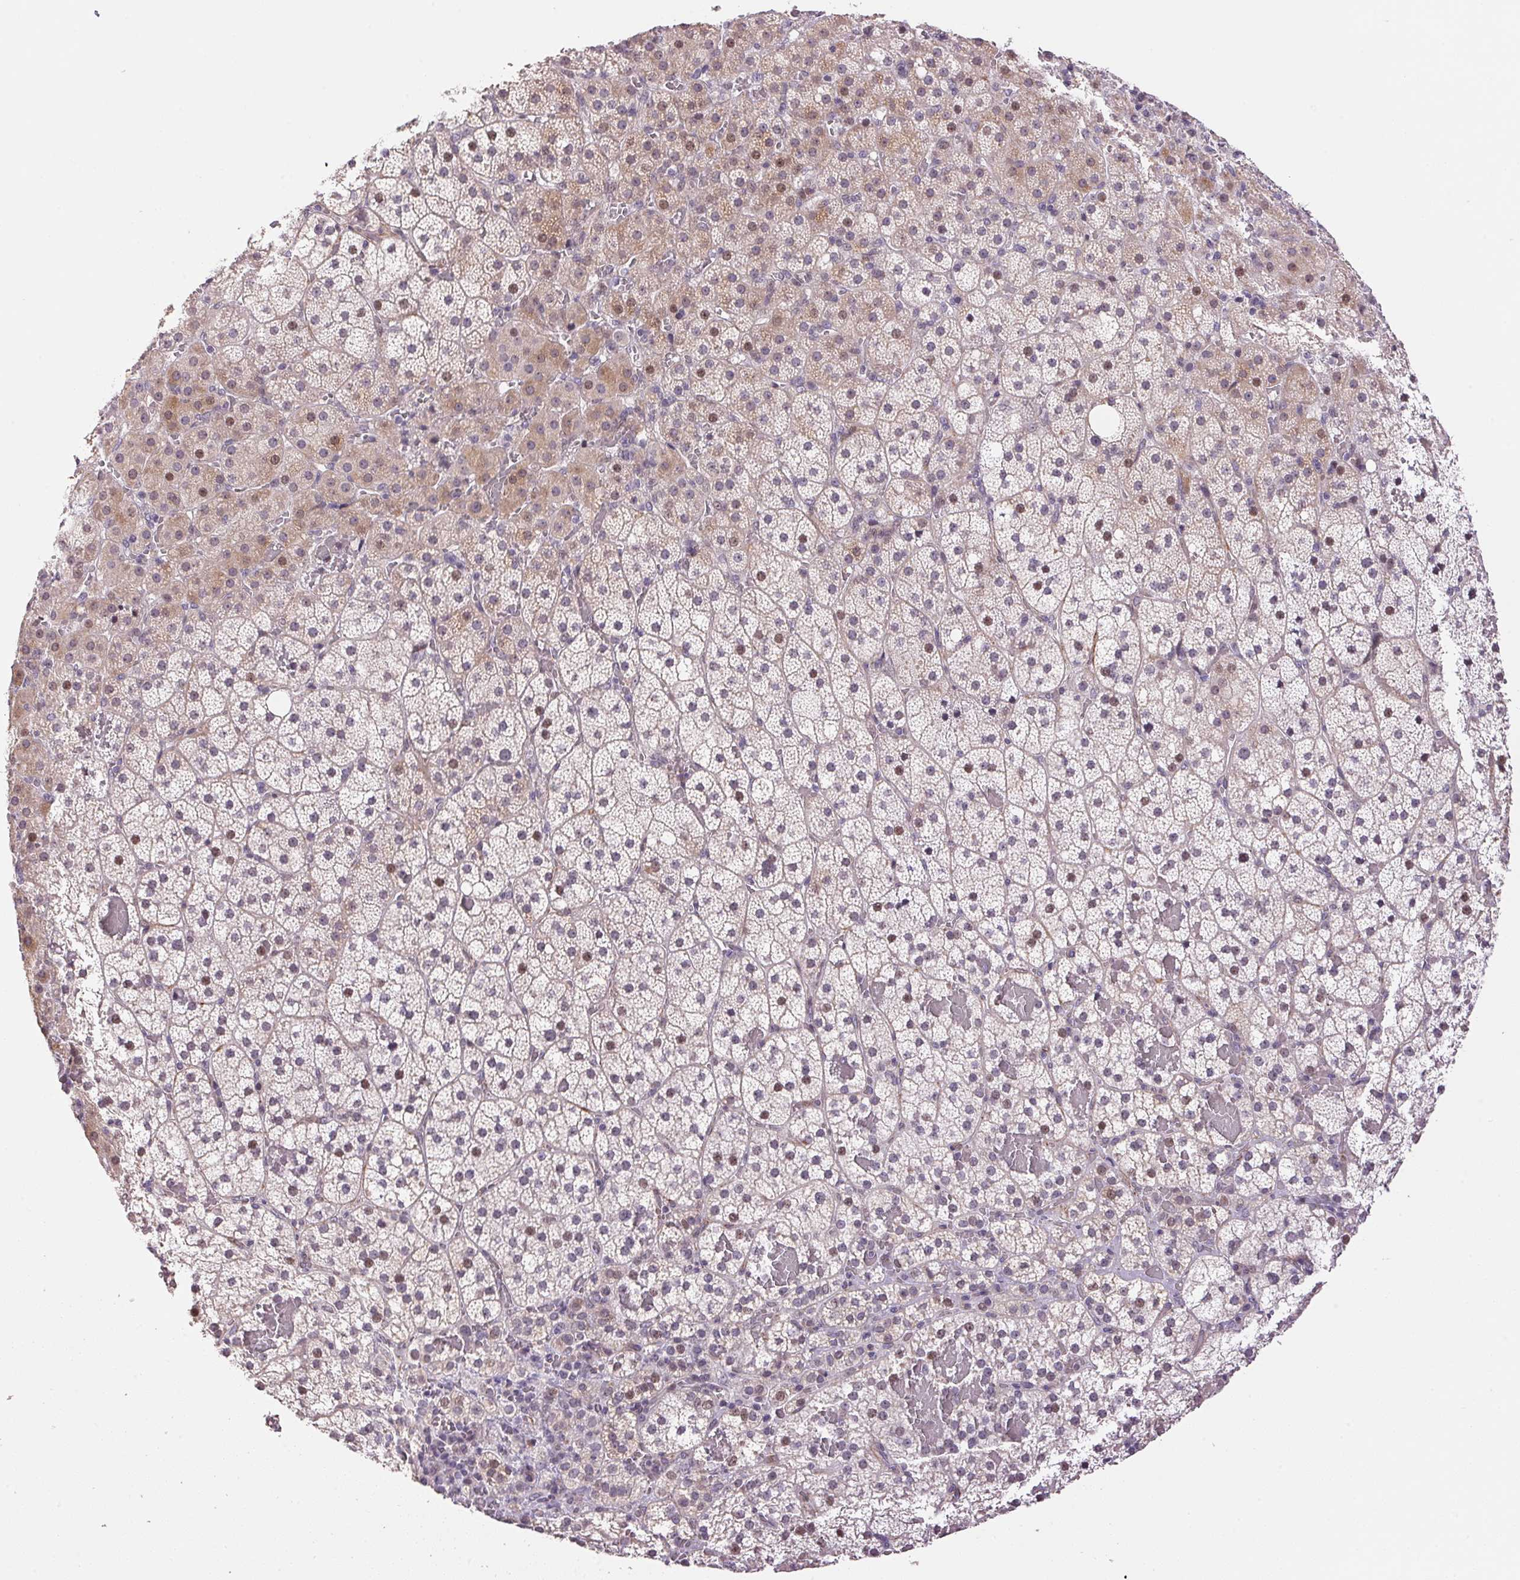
{"staining": {"intensity": "negative", "quantity": "none", "location": "none"}, "tissue": "adrenal gland", "cell_type": "Glandular cells", "image_type": "normal", "snomed": [{"axis": "morphology", "description": "Normal tissue, NOS"}, {"axis": "topography", "description": "Adrenal gland"}], "caption": "Glandular cells are negative for protein expression in benign human adrenal gland. The staining is performed using DAB (3,3'-diaminobenzidine) brown chromogen with nuclei counter-stained in using hematoxylin.", "gene": "GYG2", "patient": {"sex": "male", "age": 53}}